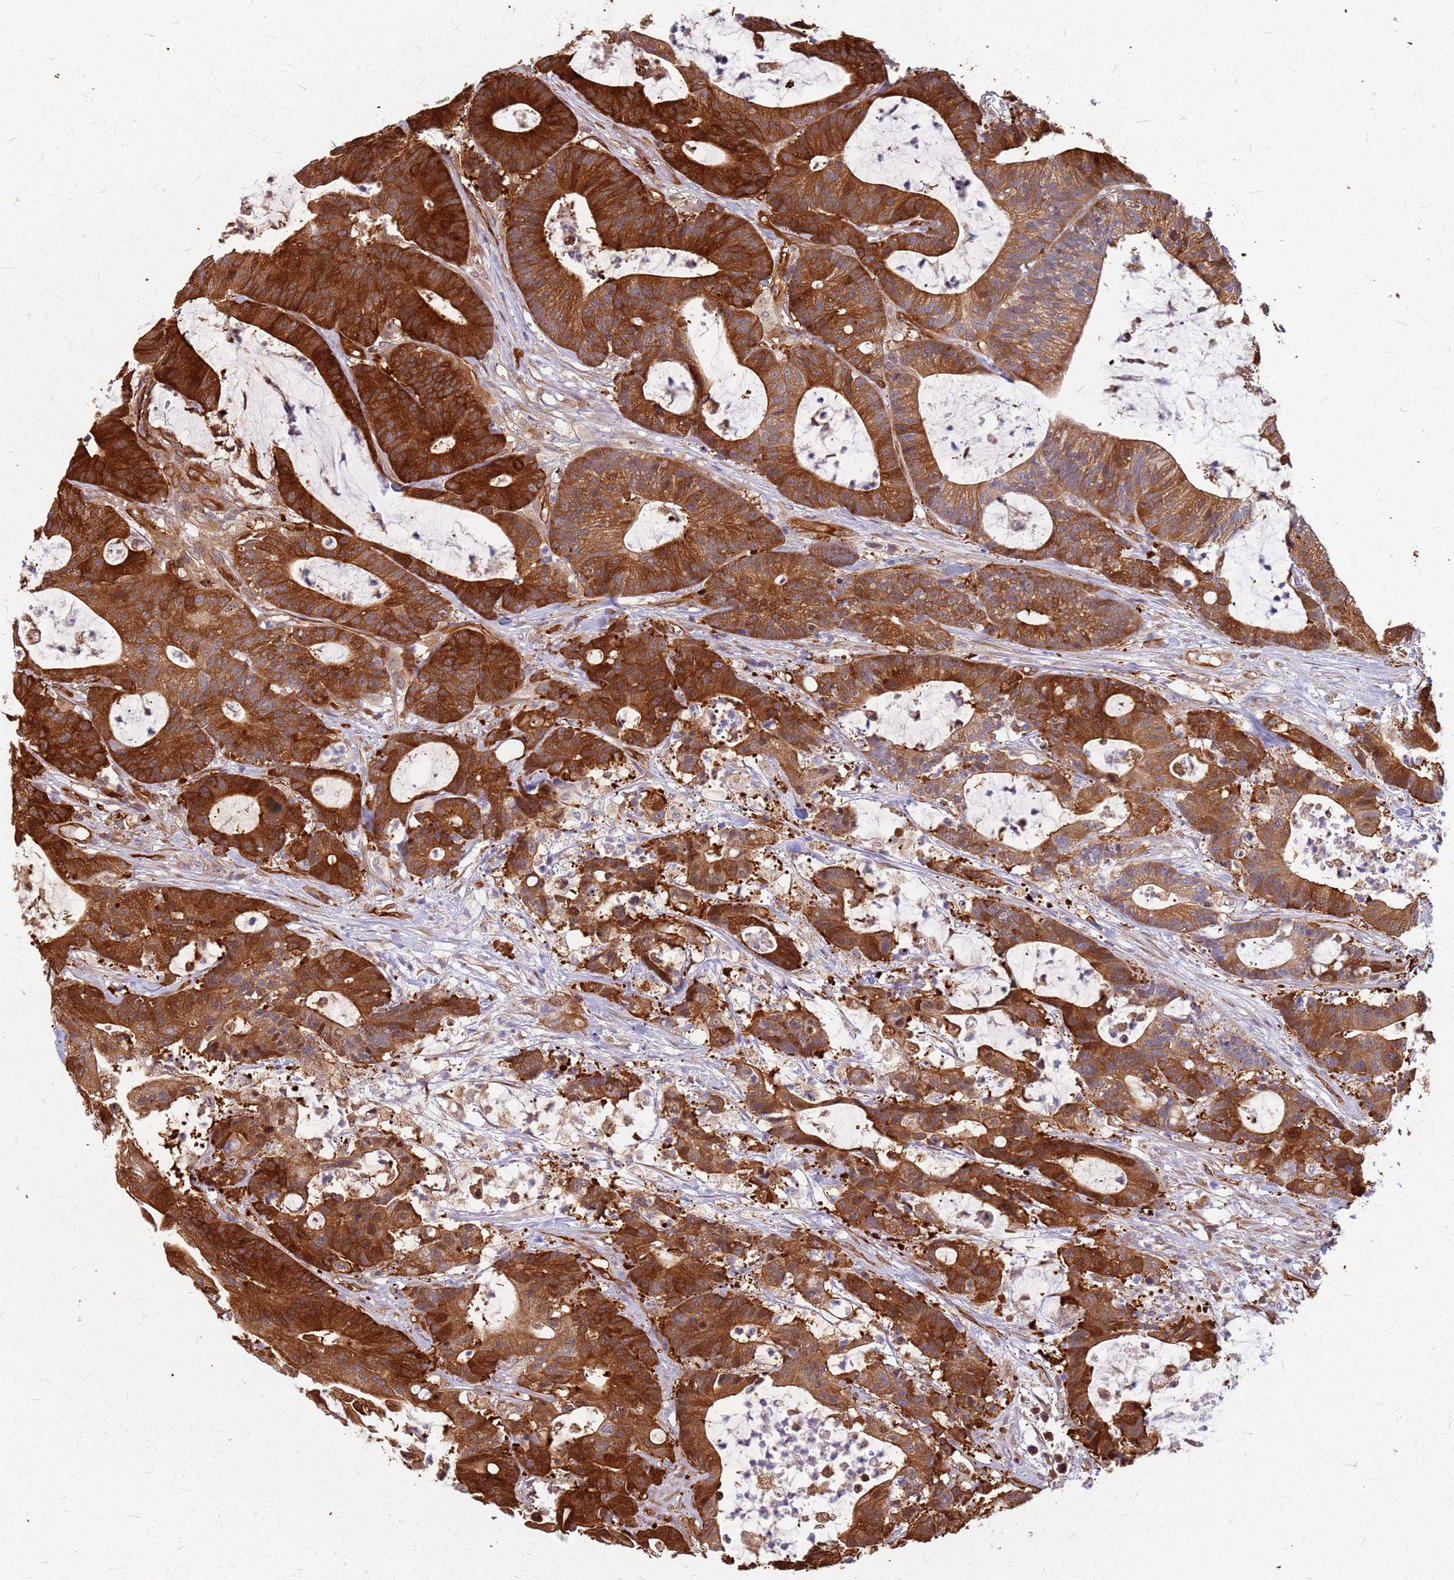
{"staining": {"intensity": "strong", "quantity": ">75%", "location": "cytoplasmic/membranous"}, "tissue": "colorectal cancer", "cell_type": "Tumor cells", "image_type": "cancer", "snomed": [{"axis": "morphology", "description": "Adenocarcinoma, NOS"}, {"axis": "topography", "description": "Colon"}], "caption": "A high amount of strong cytoplasmic/membranous staining is identified in about >75% of tumor cells in colorectal cancer tissue.", "gene": "HDX", "patient": {"sex": "female", "age": 84}}